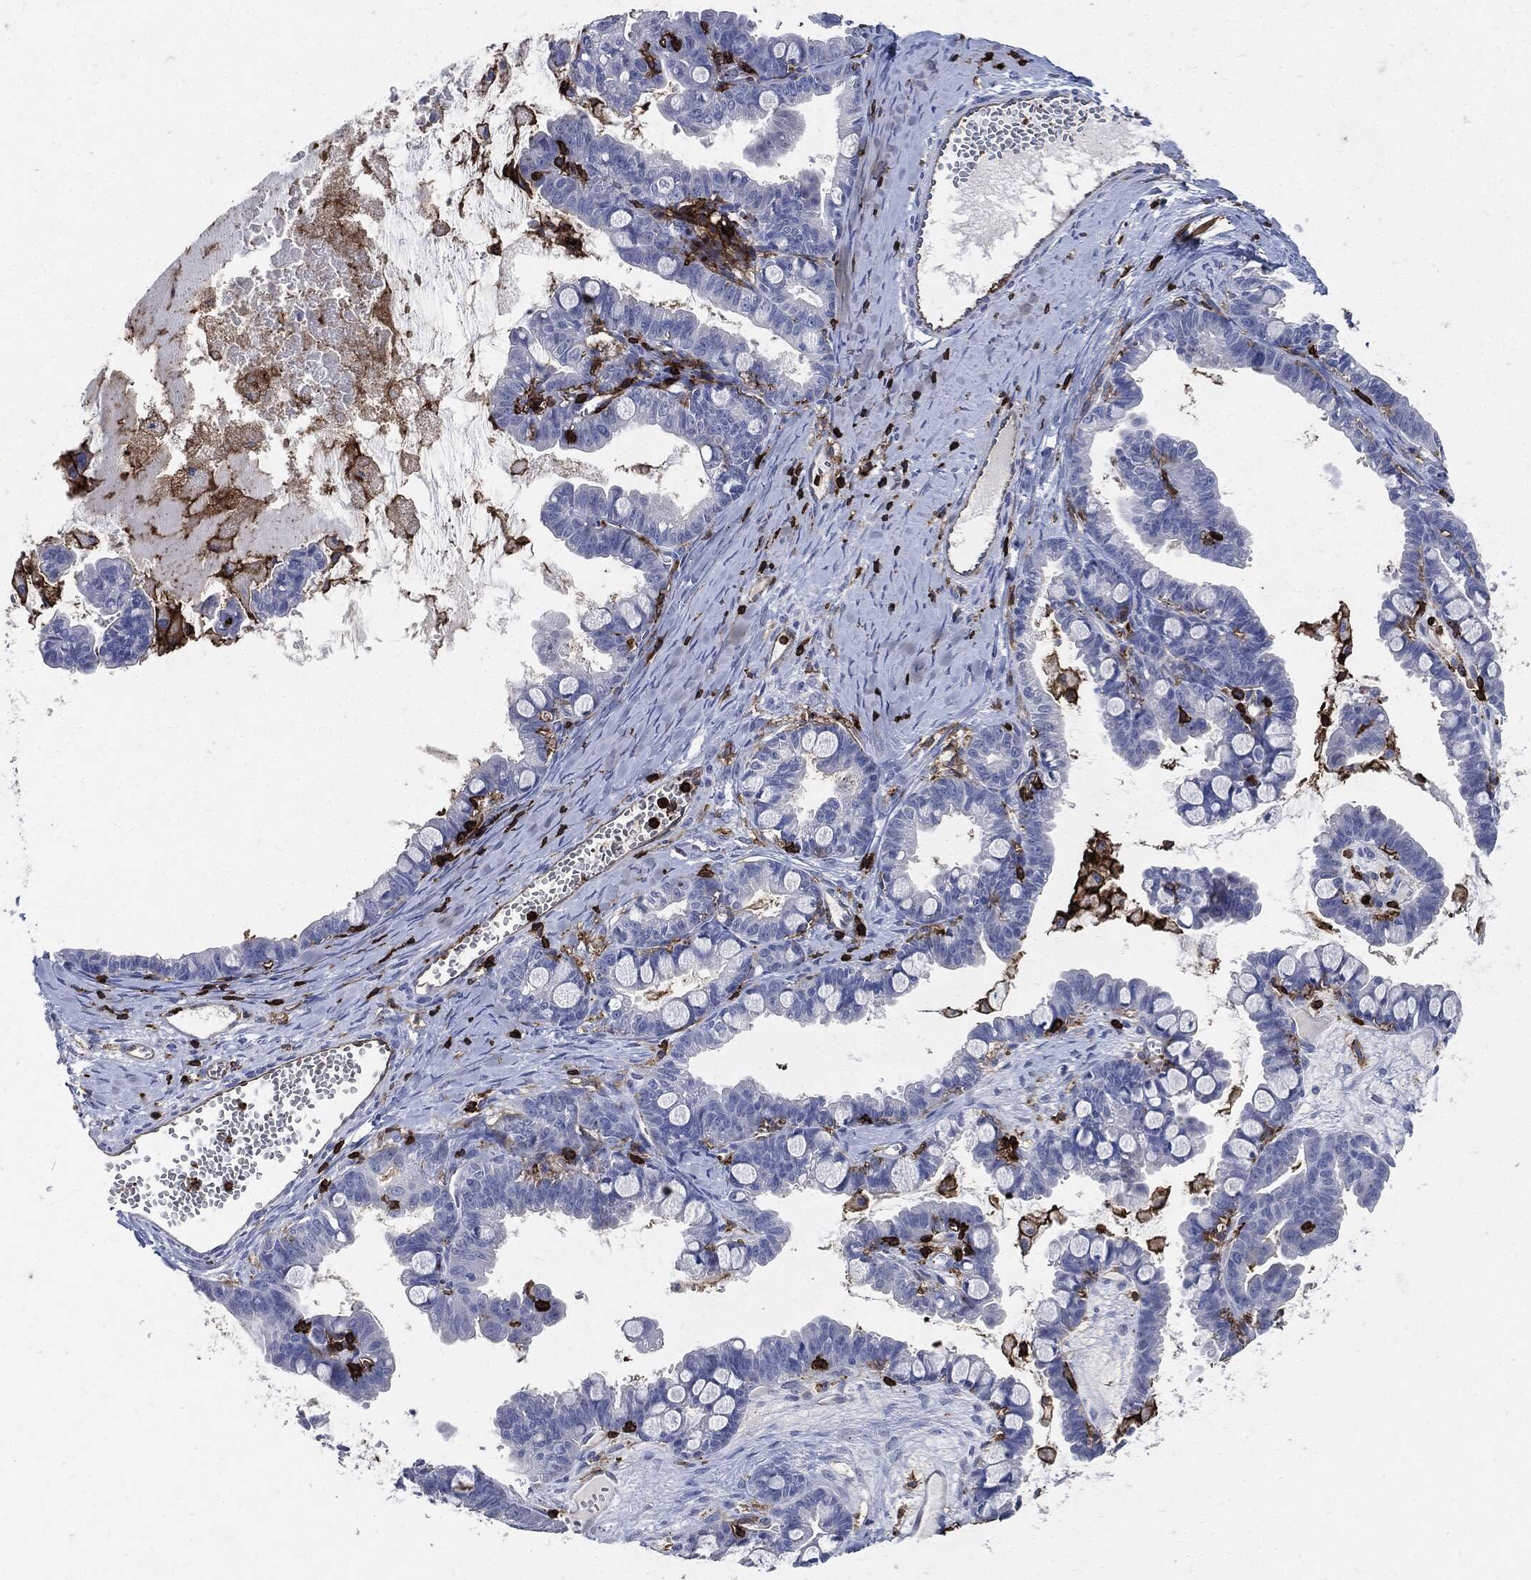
{"staining": {"intensity": "negative", "quantity": "none", "location": "none"}, "tissue": "ovarian cancer", "cell_type": "Tumor cells", "image_type": "cancer", "snomed": [{"axis": "morphology", "description": "Cystadenocarcinoma, mucinous, NOS"}, {"axis": "topography", "description": "Ovary"}], "caption": "Immunohistochemical staining of human ovarian mucinous cystadenocarcinoma displays no significant staining in tumor cells.", "gene": "PTPRC", "patient": {"sex": "female", "age": 63}}